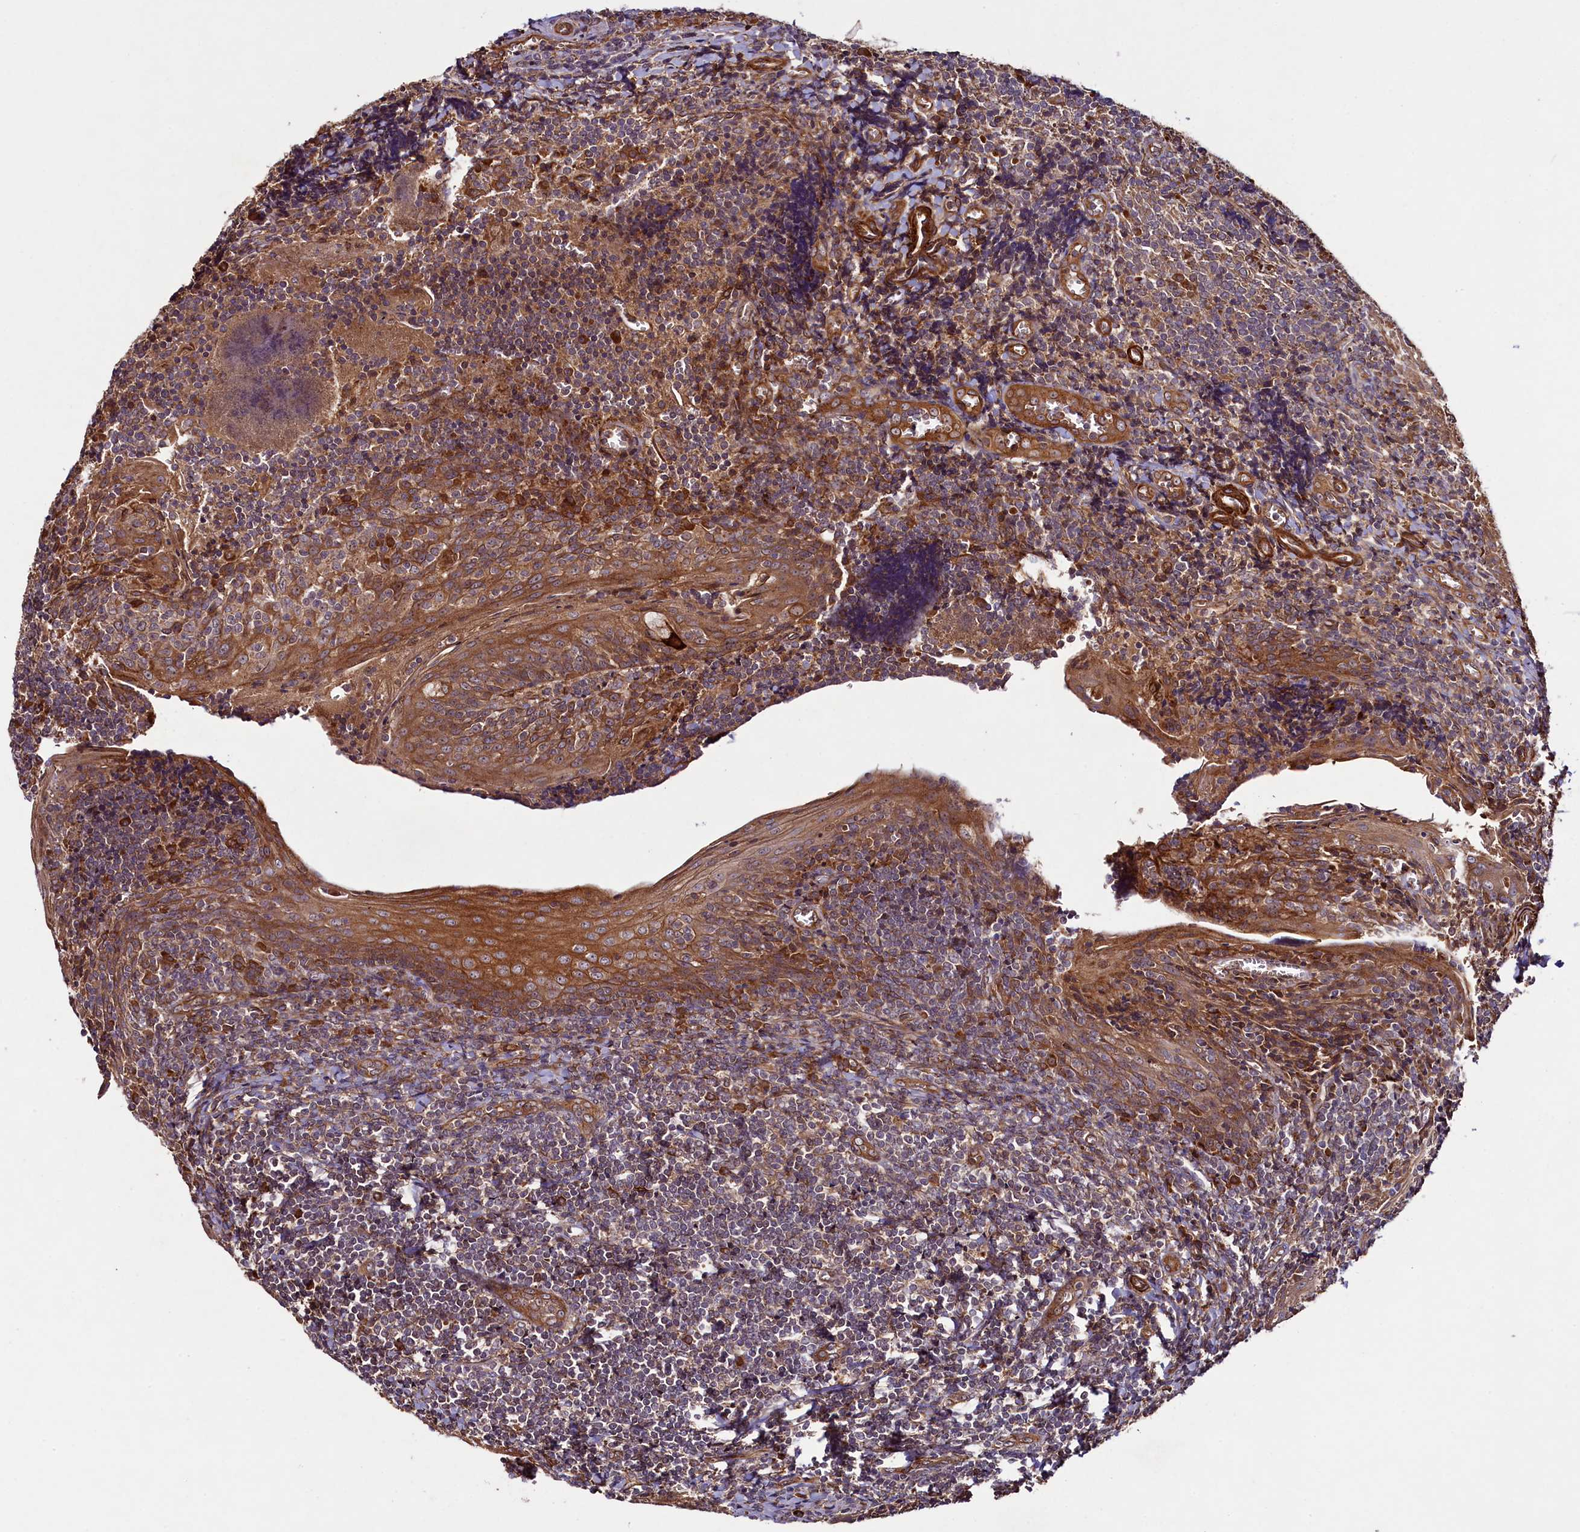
{"staining": {"intensity": "moderate", "quantity": ">75%", "location": "cytoplasmic/membranous"}, "tissue": "tonsil", "cell_type": "Germinal center cells", "image_type": "normal", "snomed": [{"axis": "morphology", "description": "Normal tissue, NOS"}, {"axis": "topography", "description": "Tonsil"}], "caption": "Germinal center cells reveal medium levels of moderate cytoplasmic/membranous expression in about >75% of cells in unremarkable tonsil.", "gene": "CCDC102A", "patient": {"sex": "male", "age": 27}}